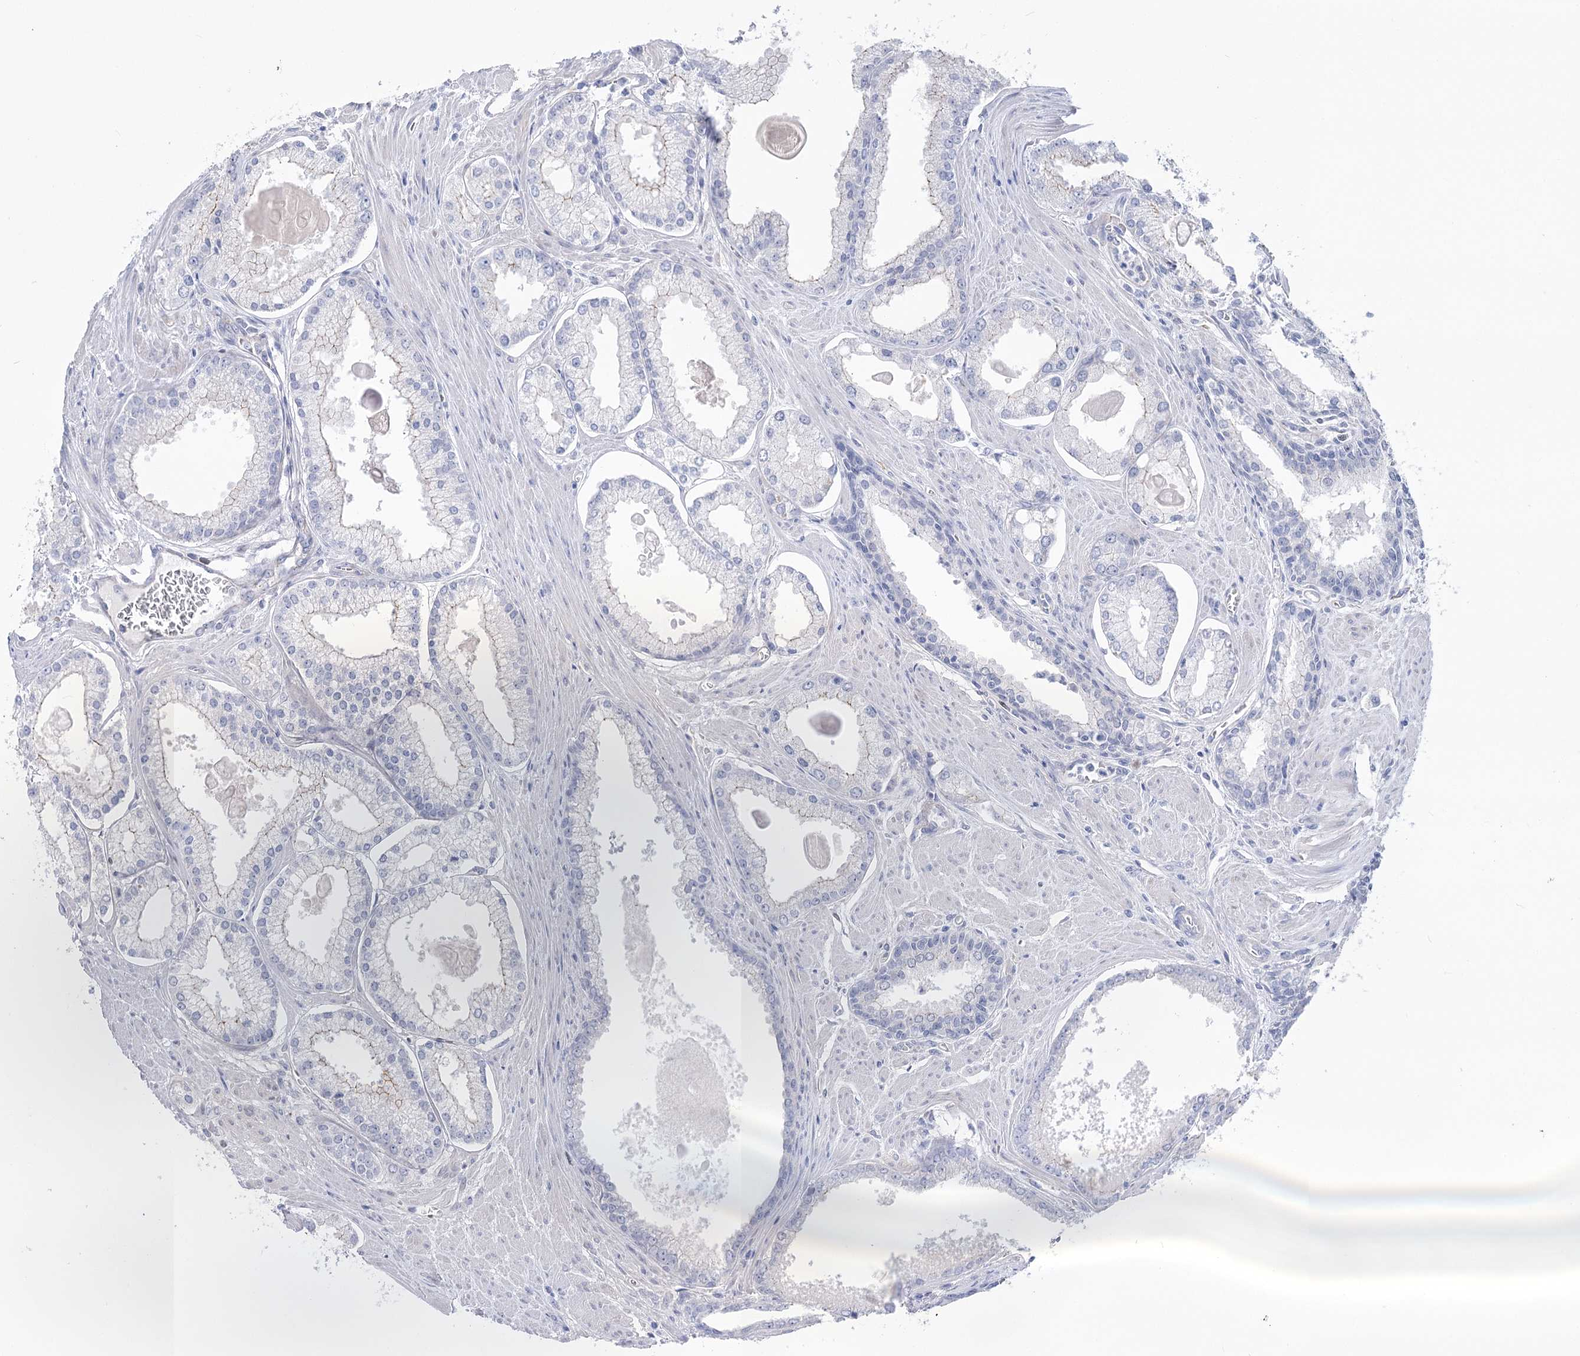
{"staining": {"intensity": "negative", "quantity": "none", "location": "none"}, "tissue": "prostate cancer", "cell_type": "Tumor cells", "image_type": "cancer", "snomed": [{"axis": "morphology", "description": "Adenocarcinoma, Low grade"}, {"axis": "topography", "description": "Prostate"}], "caption": "Prostate cancer stained for a protein using immunohistochemistry shows no staining tumor cells.", "gene": "NRAP", "patient": {"sex": "male", "age": 54}}